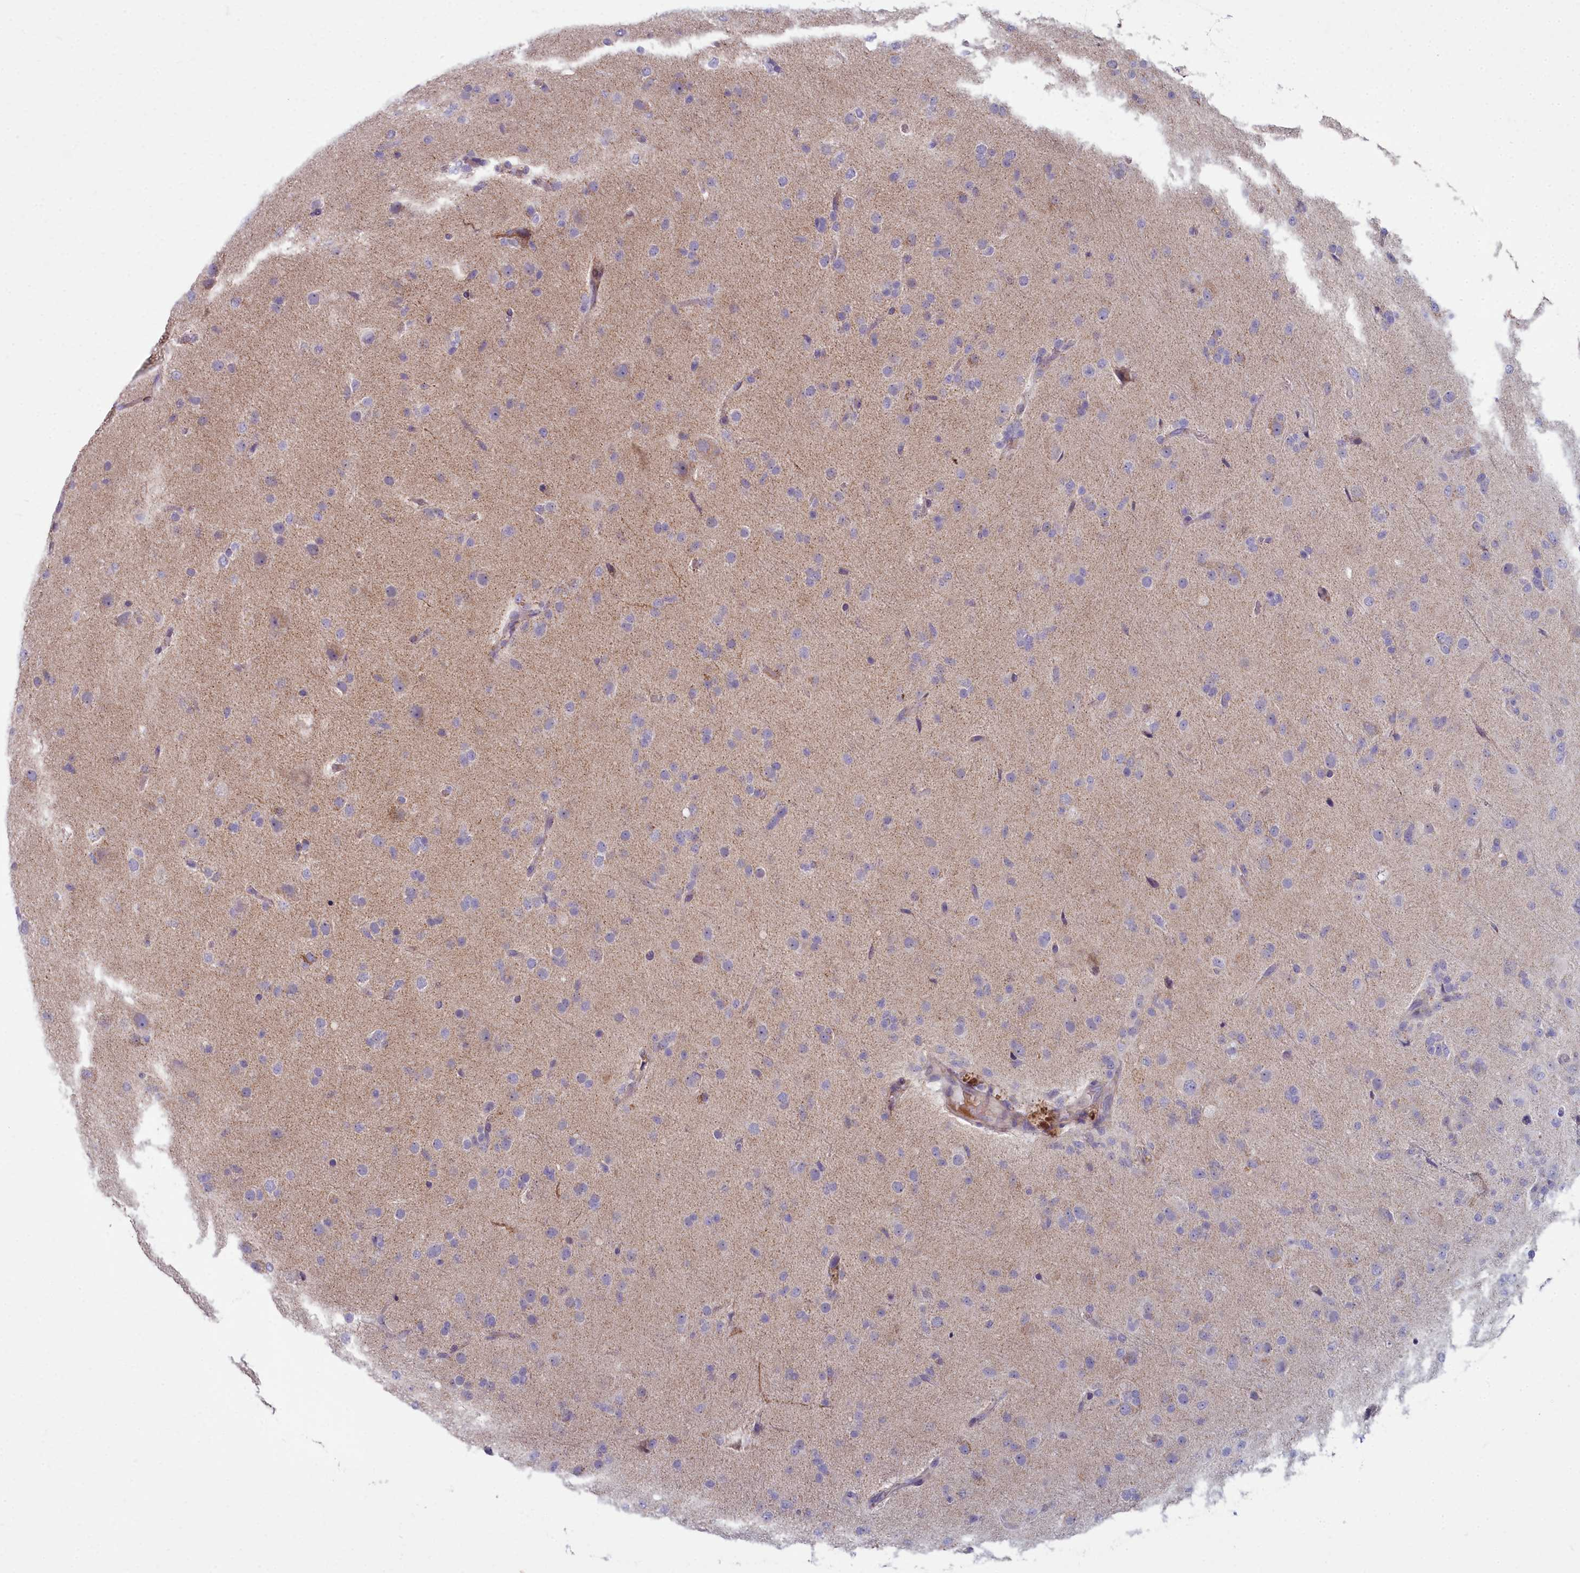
{"staining": {"intensity": "negative", "quantity": "none", "location": "none"}, "tissue": "glioma", "cell_type": "Tumor cells", "image_type": "cancer", "snomed": [{"axis": "morphology", "description": "Glioma, malignant, Low grade"}, {"axis": "topography", "description": "Brain"}], "caption": "IHC micrograph of human glioma stained for a protein (brown), which shows no staining in tumor cells.", "gene": "INSYN2A", "patient": {"sex": "male", "age": 65}}